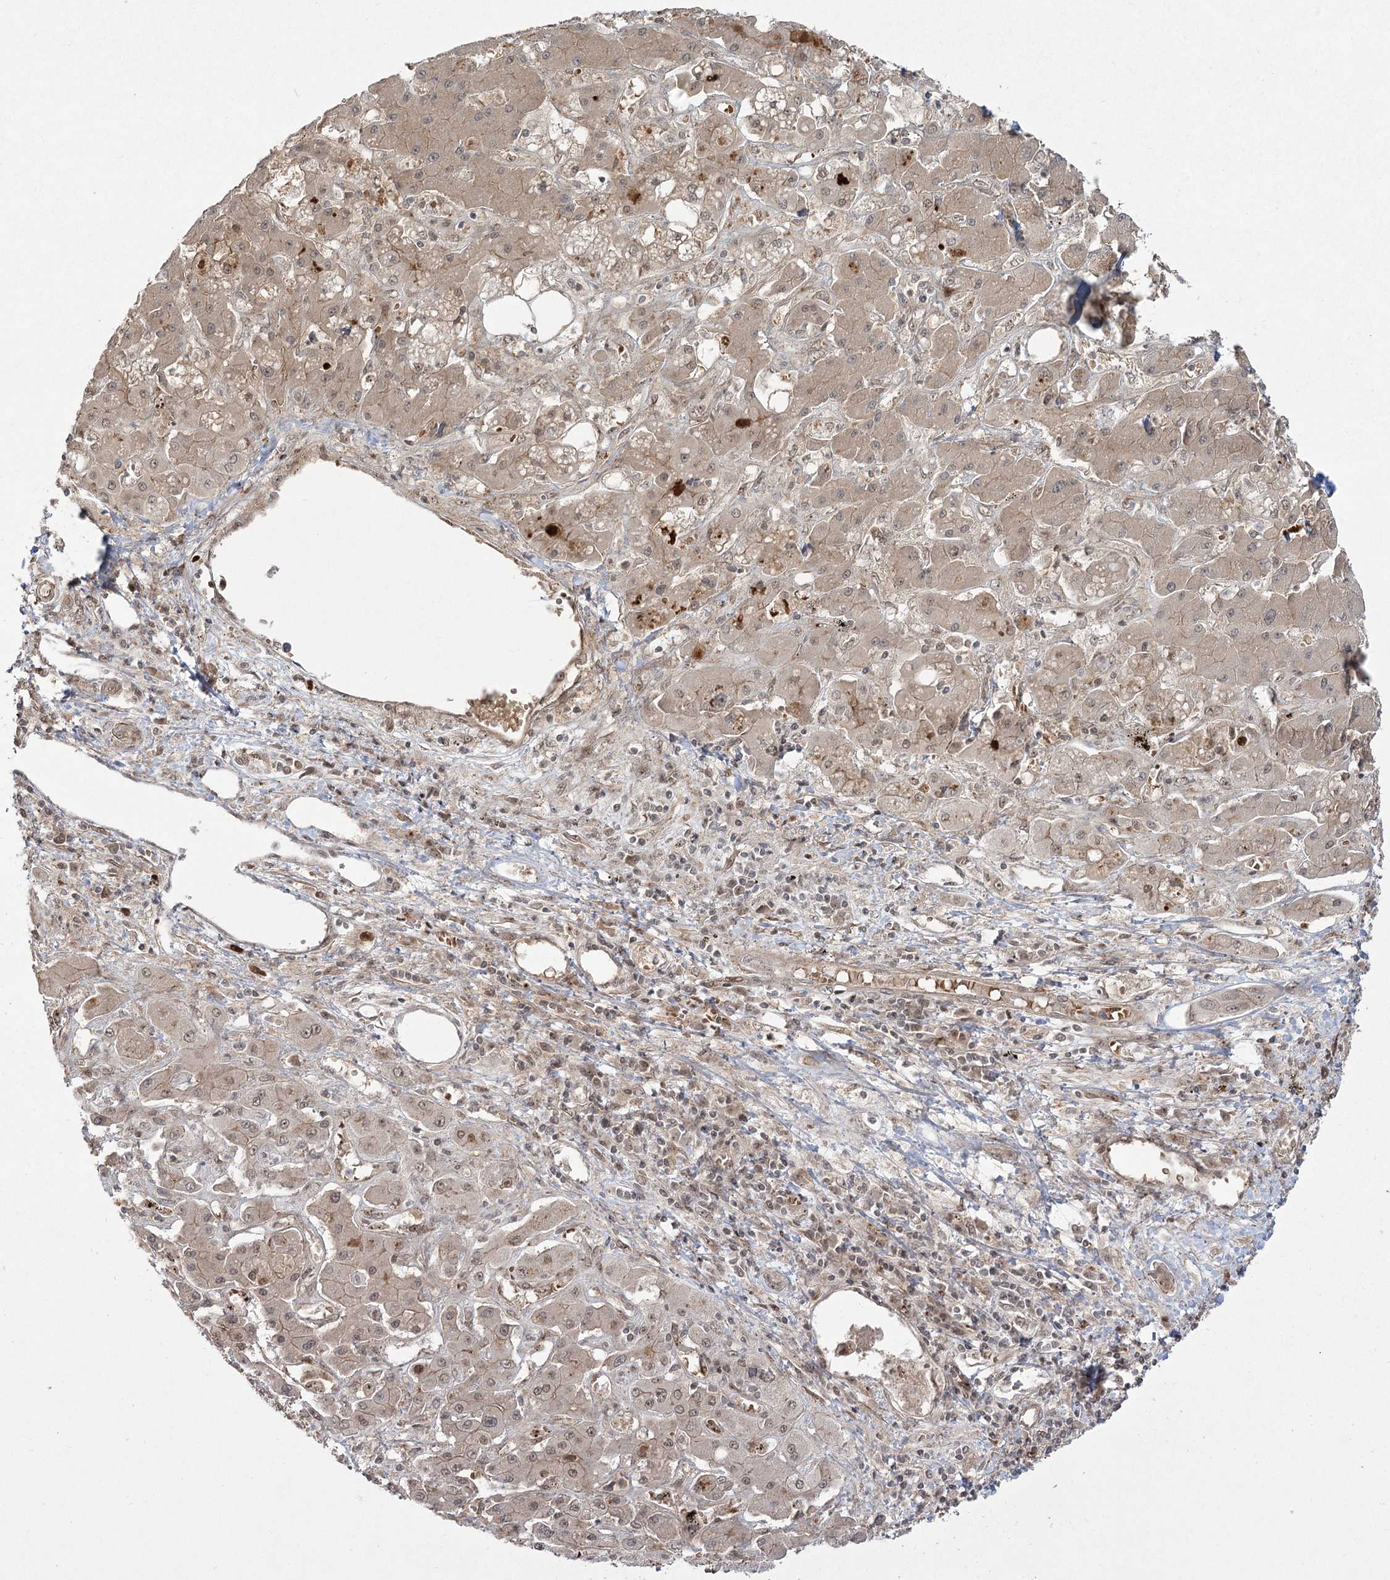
{"staining": {"intensity": "weak", "quantity": "<25%", "location": "nuclear"}, "tissue": "liver cancer", "cell_type": "Tumor cells", "image_type": "cancer", "snomed": [{"axis": "morphology", "description": "Cholangiocarcinoma"}, {"axis": "topography", "description": "Liver"}], "caption": "Tumor cells show no significant protein staining in liver cancer (cholangiocarcinoma).", "gene": "HELQ", "patient": {"sex": "male", "age": 67}}